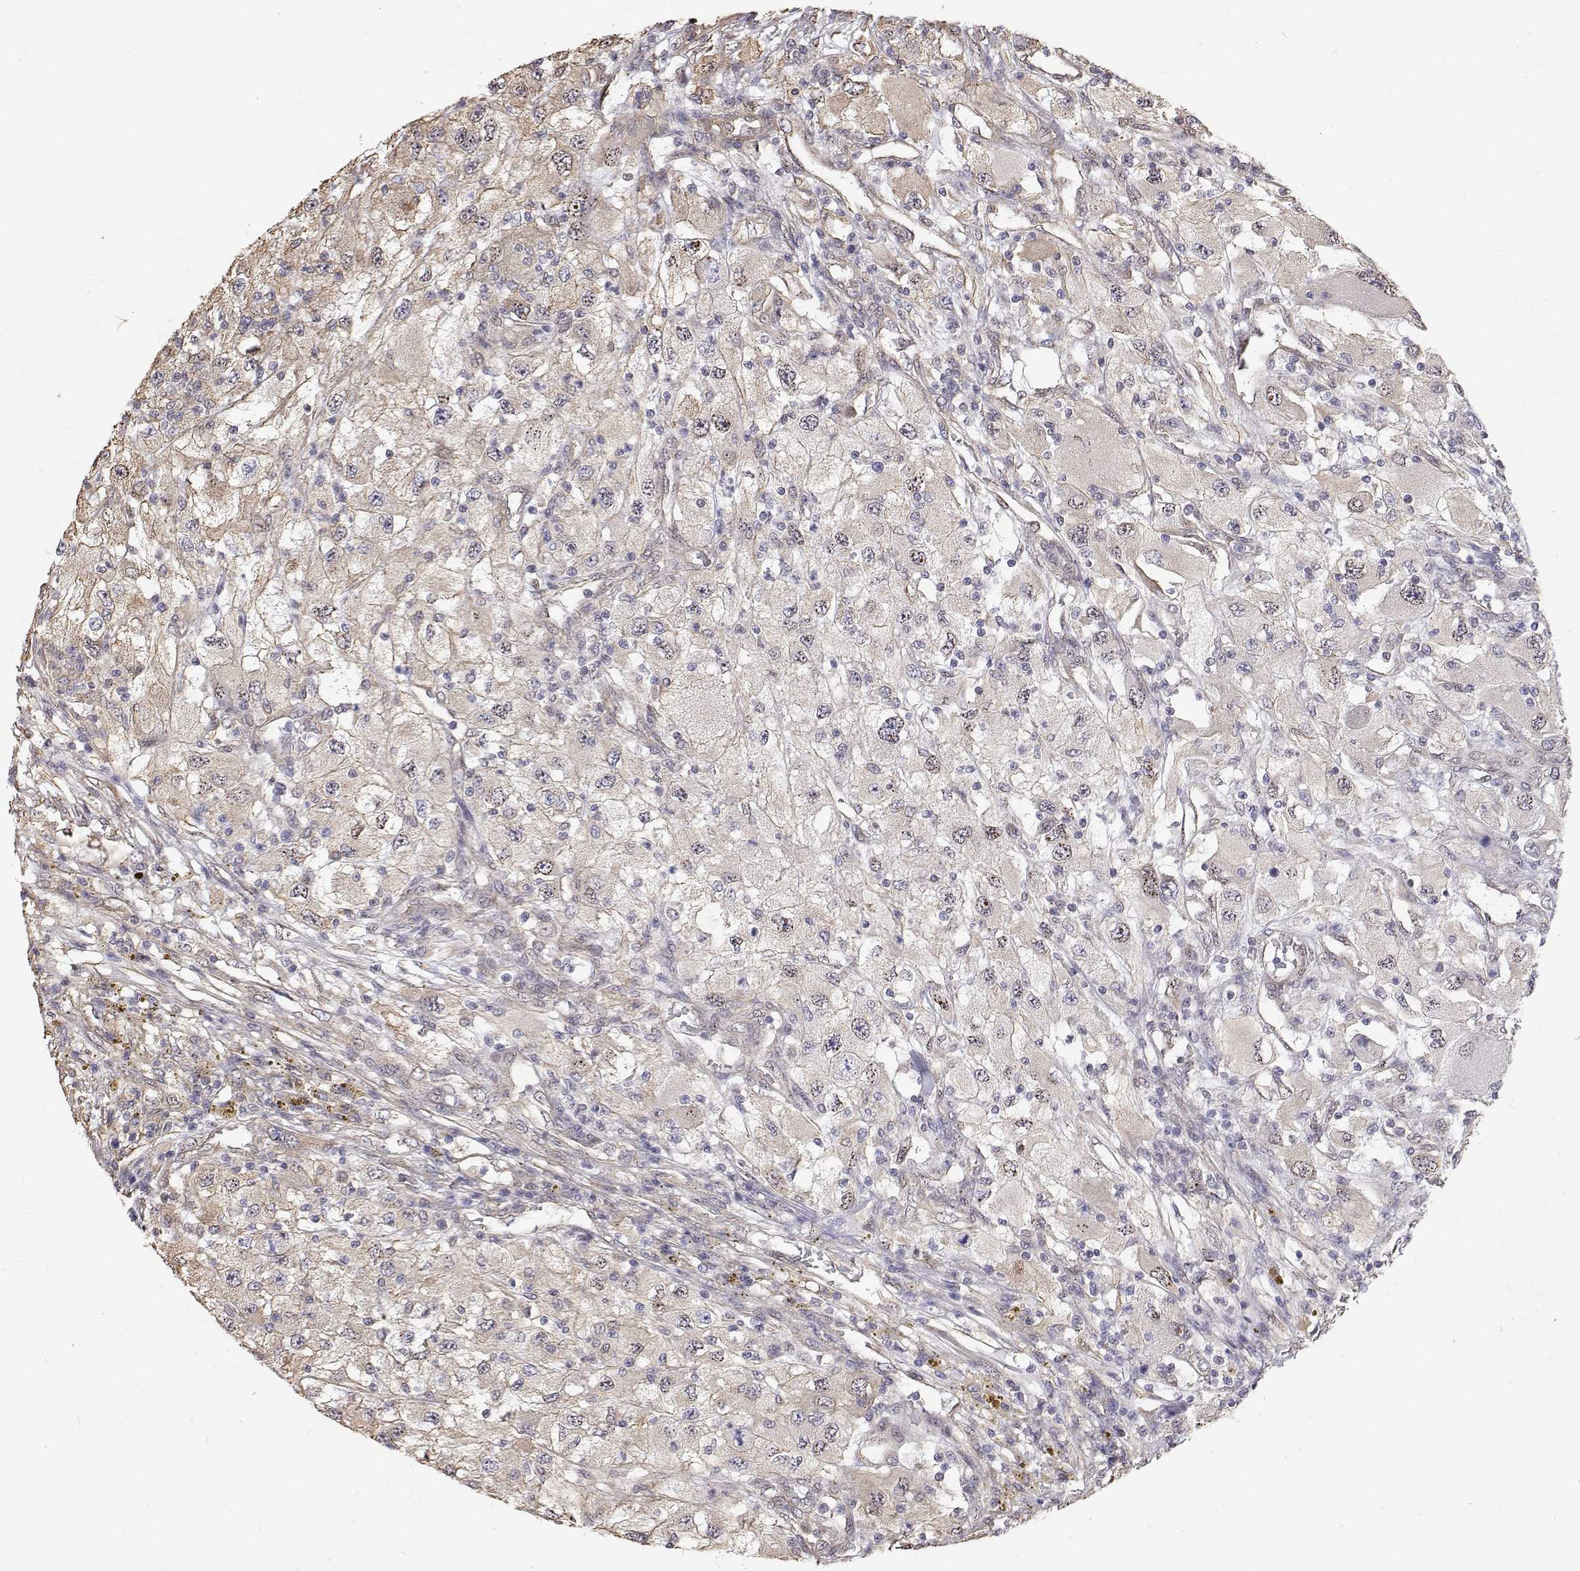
{"staining": {"intensity": "negative", "quantity": "none", "location": "none"}, "tissue": "renal cancer", "cell_type": "Tumor cells", "image_type": "cancer", "snomed": [{"axis": "morphology", "description": "Adenocarcinoma, NOS"}, {"axis": "topography", "description": "Kidney"}], "caption": "This is an immunohistochemistry photomicrograph of renal adenocarcinoma. There is no staining in tumor cells.", "gene": "GSDMA", "patient": {"sex": "female", "age": 67}}